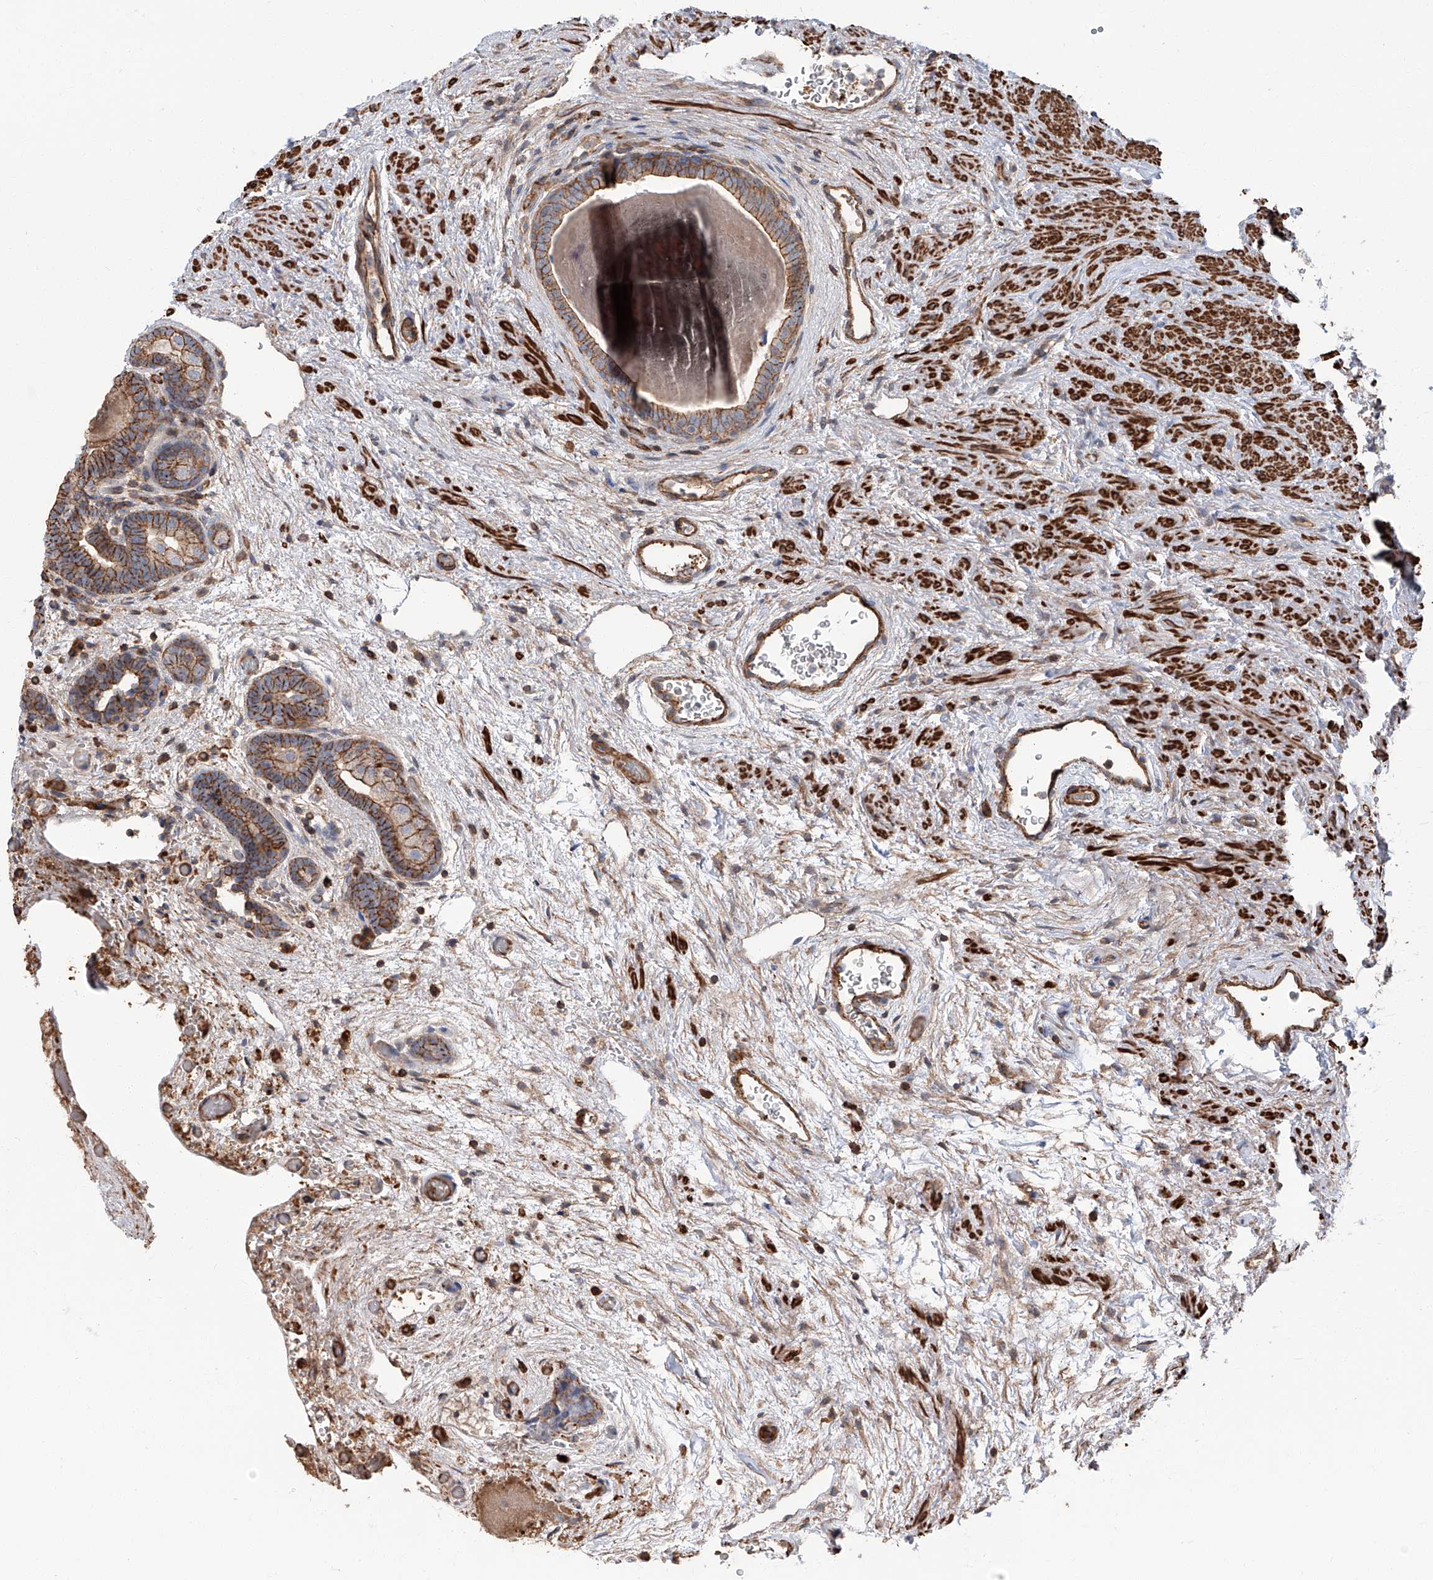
{"staining": {"intensity": "moderate", "quantity": "25%-75%", "location": "cytoplasmic/membranous"}, "tissue": "prostate", "cell_type": "Glandular cells", "image_type": "normal", "snomed": [{"axis": "morphology", "description": "Normal tissue, NOS"}, {"axis": "topography", "description": "Prostate"}], "caption": "A histopathology image showing moderate cytoplasmic/membranous staining in about 25%-75% of glandular cells in unremarkable prostate, as visualized by brown immunohistochemical staining.", "gene": "PIEZO2", "patient": {"sex": "male", "age": 48}}